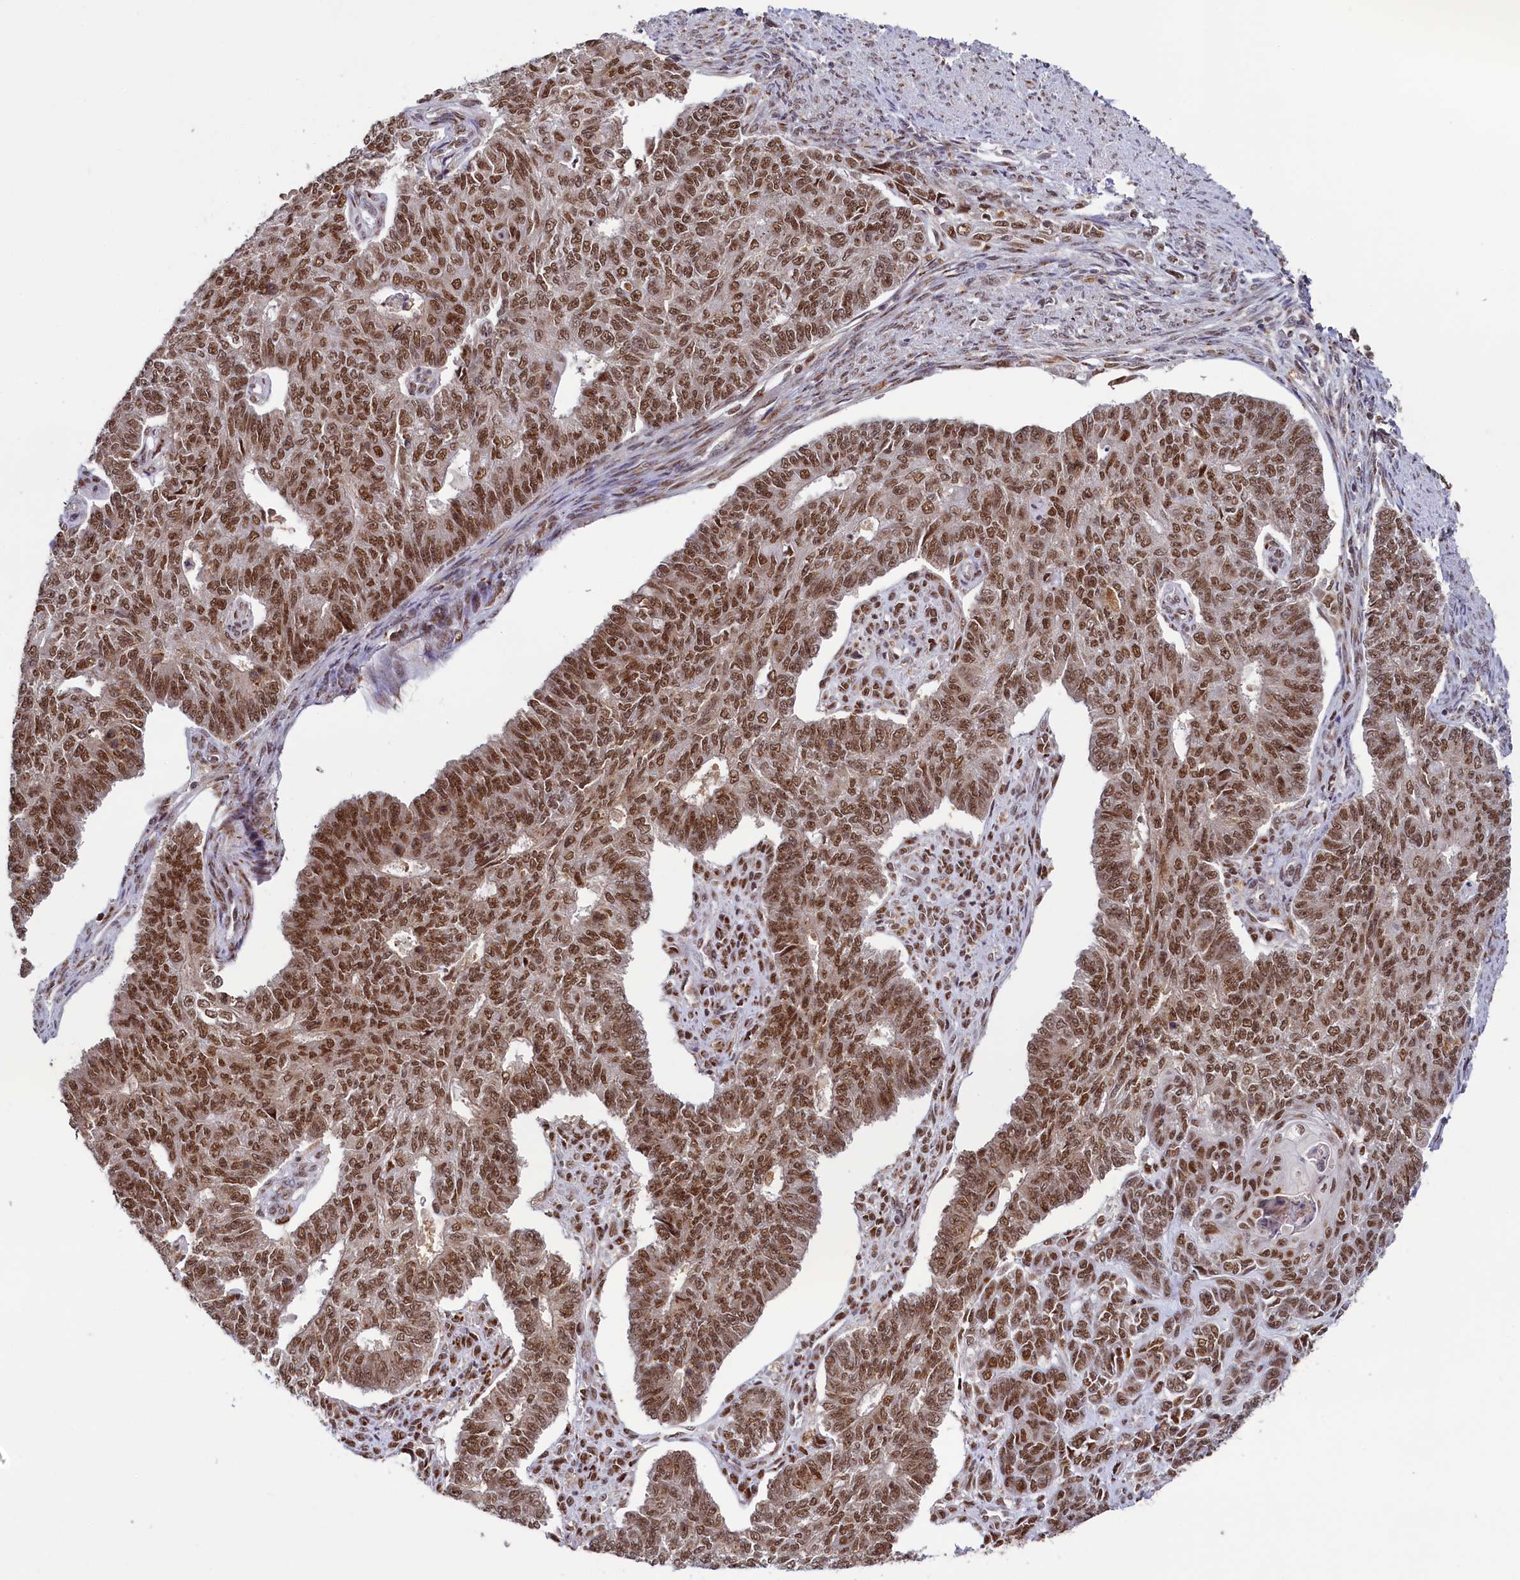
{"staining": {"intensity": "moderate", "quantity": ">75%", "location": "nuclear"}, "tissue": "endometrial cancer", "cell_type": "Tumor cells", "image_type": "cancer", "snomed": [{"axis": "morphology", "description": "Adenocarcinoma, NOS"}, {"axis": "topography", "description": "Endometrium"}], "caption": "Protein positivity by immunohistochemistry reveals moderate nuclear expression in about >75% of tumor cells in endometrial cancer. Using DAB (brown) and hematoxylin (blue) stains, captured at high magnification using brightfield microscopy.", "gene": "PPHLN1", "patient": {"sex": "female", "age": 32}}